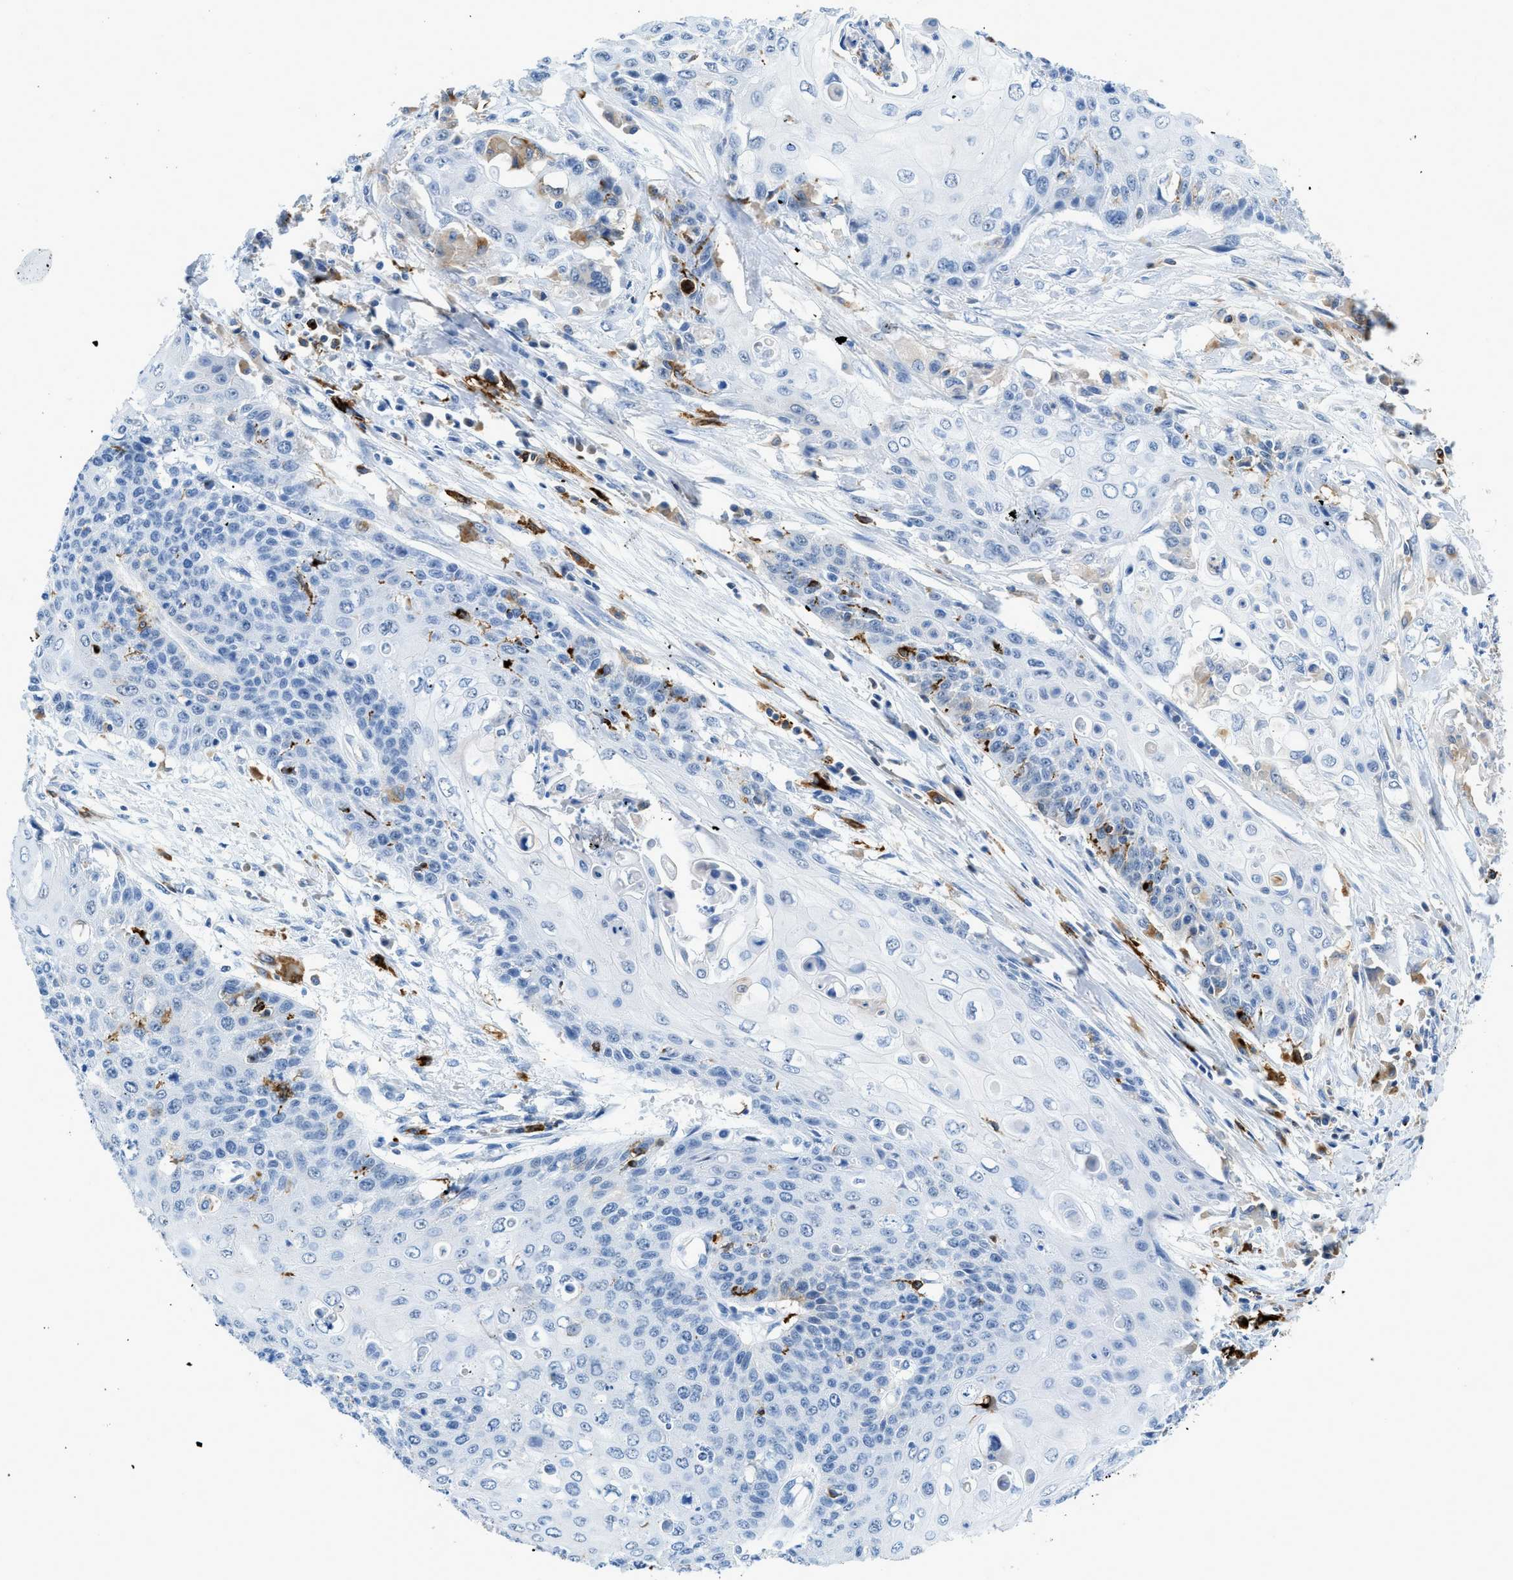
{"staining": {"intensity": "negative", "quantity": "none", "location": "none"}, "tissue": "cervical cancer", "cell_type": "Tumor cells", "image_type": "cancer", "snomed": [{"axis": "morphology", "description": "Squamous cell carcinoma, NOS"}, {"axis": "topography", "description": "Cervix"}], "caption": "Immunohistochemistry (IHC) photomicrograph of human cervical cancer (squamous cell carcinoma) stained for a protein (brown), which reveals no positivity in tumor cells.", "gene": "CD226", "patient": {"sex": "female", "age": 39}}